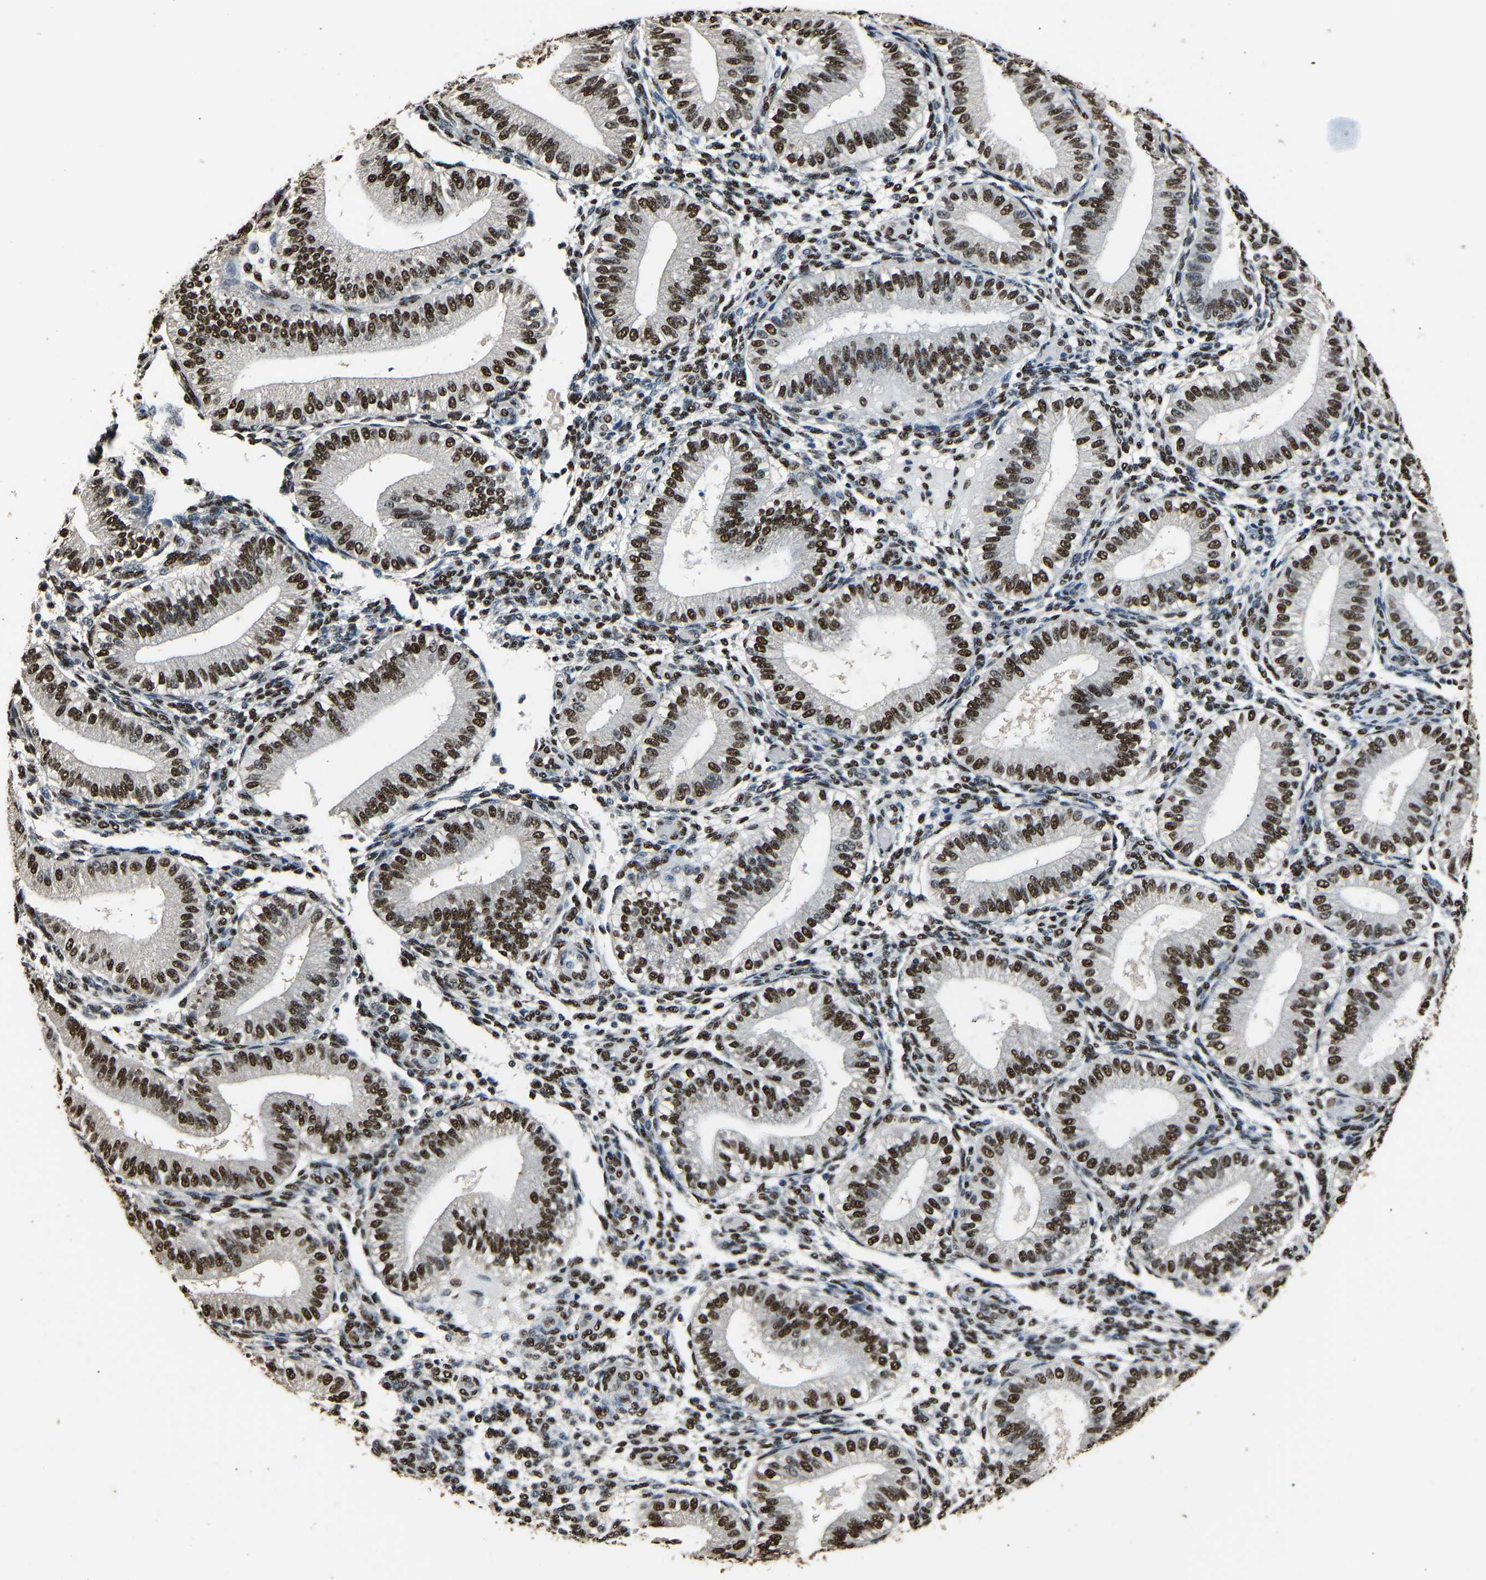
{"staining": {"intensity": "moderate", "quantity": "25%-75%", "location": "nuclear"}, "tissue": "endometrium", "cell_type": "Cells in endometrial stroma", "image_type": "normal", "snomed": [{"axis": "morphology", "description": "Normal tissue, NOS"}, {"axis": "topography", "description": "Endometrium"}], "caption": "Brown immunohistochemical staining in unremarkable endometrium demonstrates moderate nuclear expression in approximately 25%-75% of cells in endometrial stroma. (DAB (3,3'-diaminobenzidine) = brown stain, brightfield microscopy at high magnification).", "gene": "SAFB", "patient": {"sex": "female", "age": 39}}